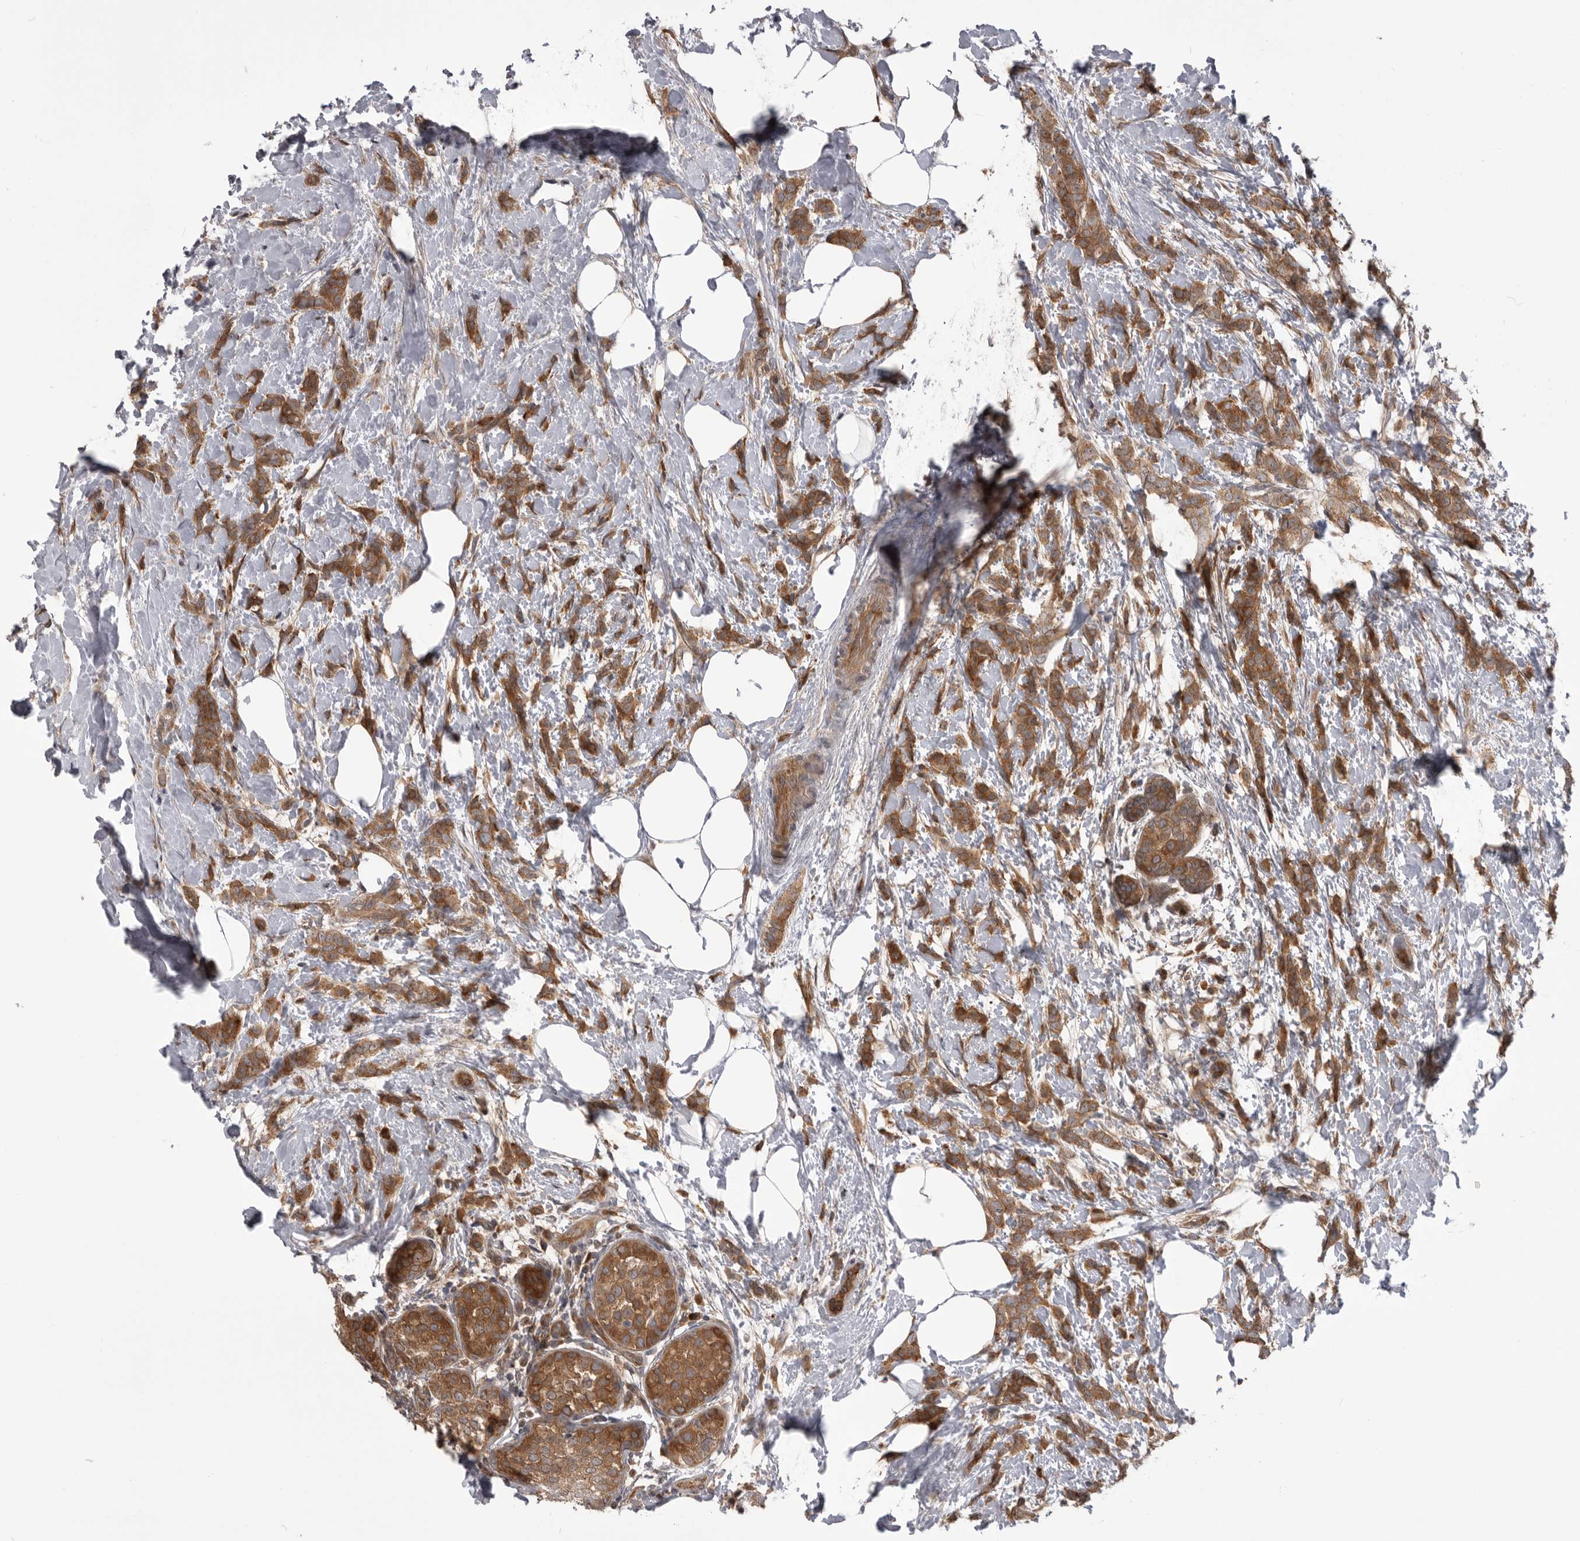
{"staining": {"intensity": "moderate", "quantity": ">75%", "location": "cytoplasmic/membranous"}, "tissue": "breast cancer", "cell_type": "Tumor cells", "image_type": "cancer", "snomed": [{"axis": "morphology", "description": "Lobular carcinoma, in situ"}, {"axis": "morphology", "description": "Lobular carcinoma"}, {"axis": "topography", "description": "Breast"}], "caption": "Brown immunohistochemical staining in breast cancer (lobular carcinoma in situ) exhibits moderate cytoplasmic/membranous positivity in about >75% of tumor cells. (Stains: DAB (3,3'-diaminobenzidine) in brown, nuclei in blue, Microscopy: brightfield microscopy at high magnification).", "gene": "RAB3GAP2", "patient": {"sex": "female", "age": 41}}